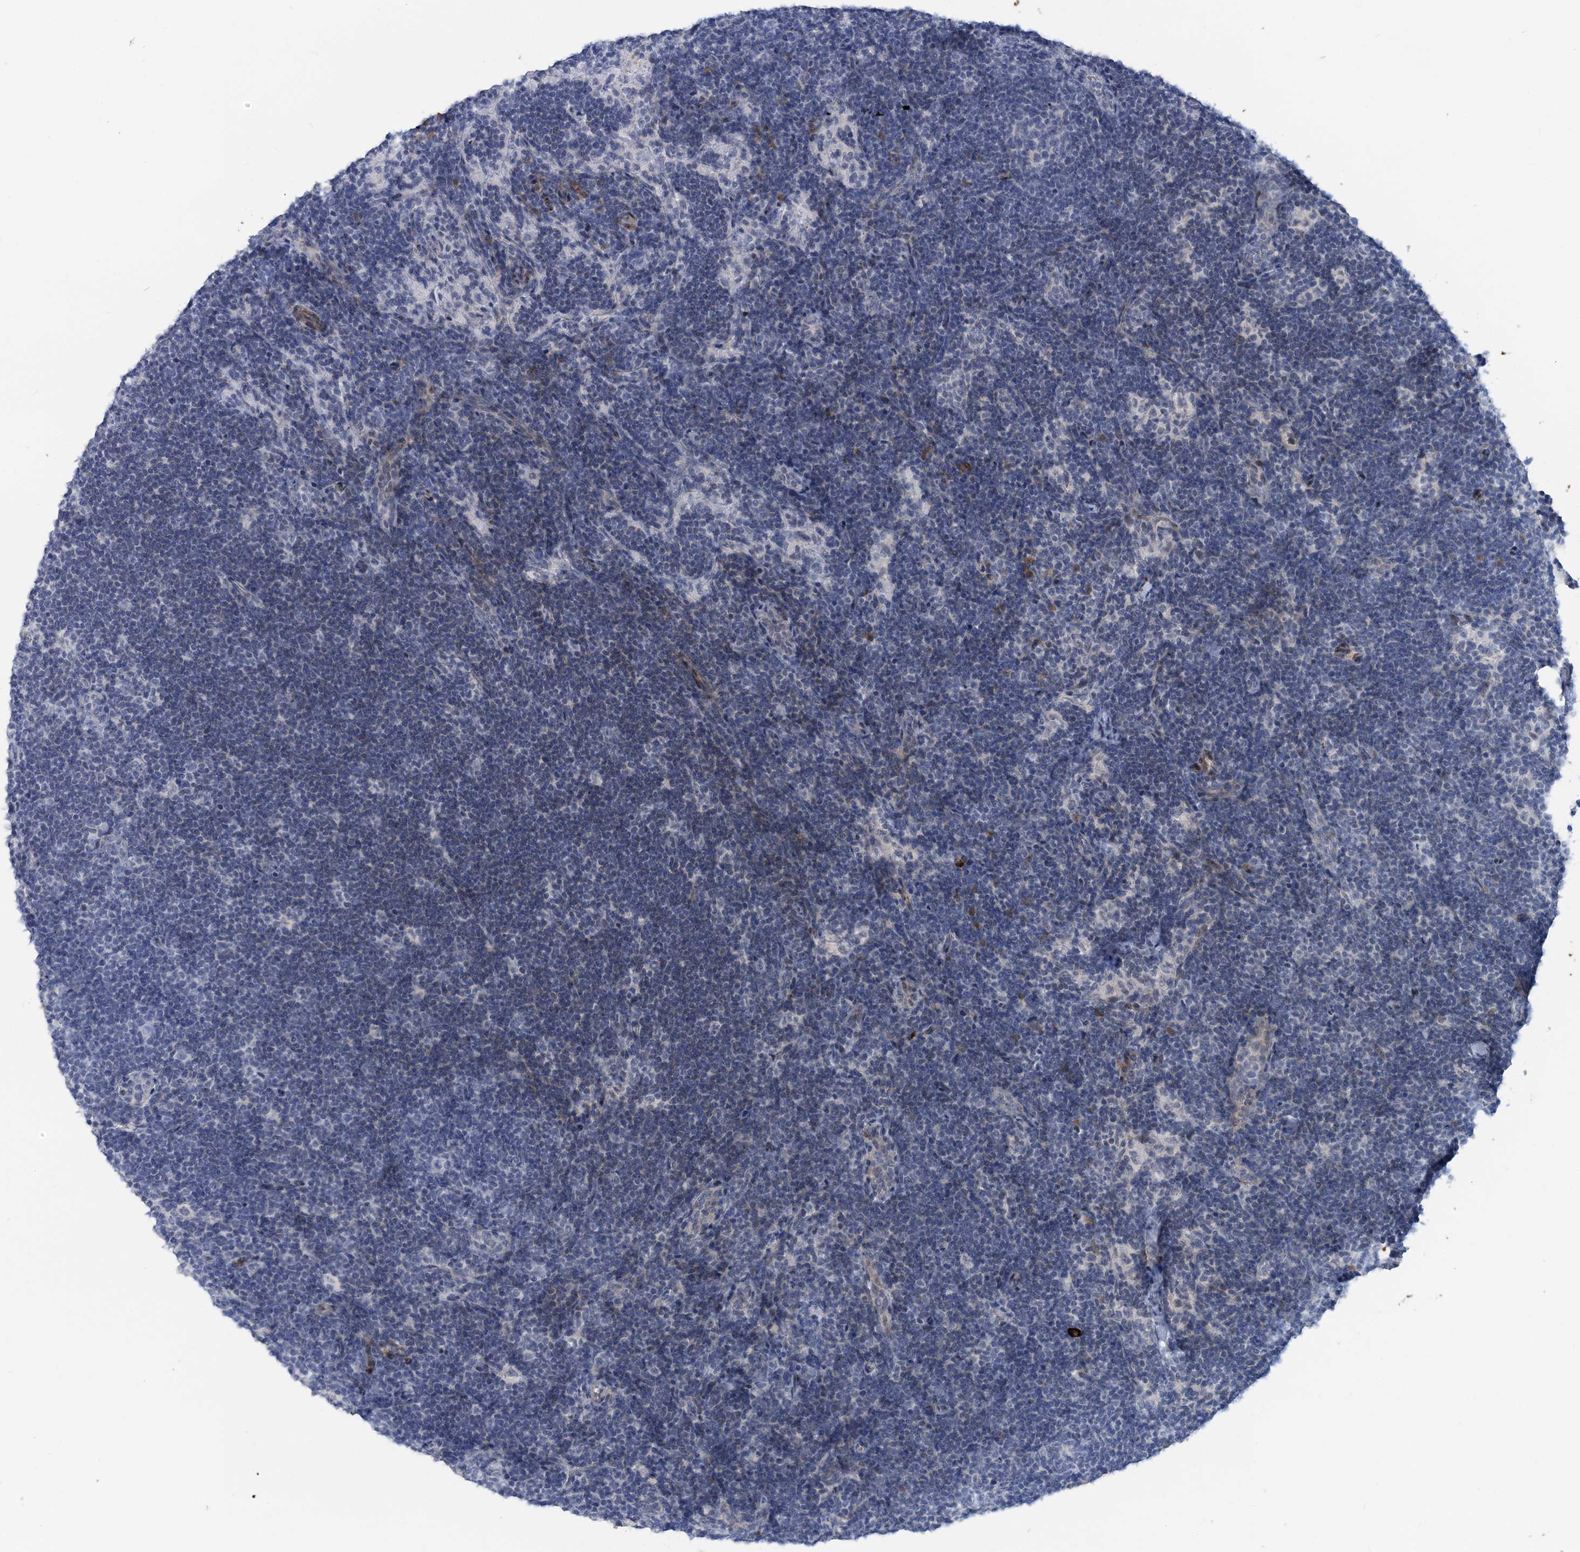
{"staining": {"intensity": "negative", "quantity": "none", "location": "none"}, "tissue": "lymph node", "cell_type": "Germinal center cells", "image_type": "normal", "snomed": [{"axis": "morphology", "description": "Normal tissue, NOS"}, {"axis": "topography", "description": "Lymph node"}], "caption": "Immunohistochemistry (IHC) of normal lymph node reveals no positivity in germinal center cells.", "gene": "SNED1", "patient": {"sex": "female", "age": 22}}